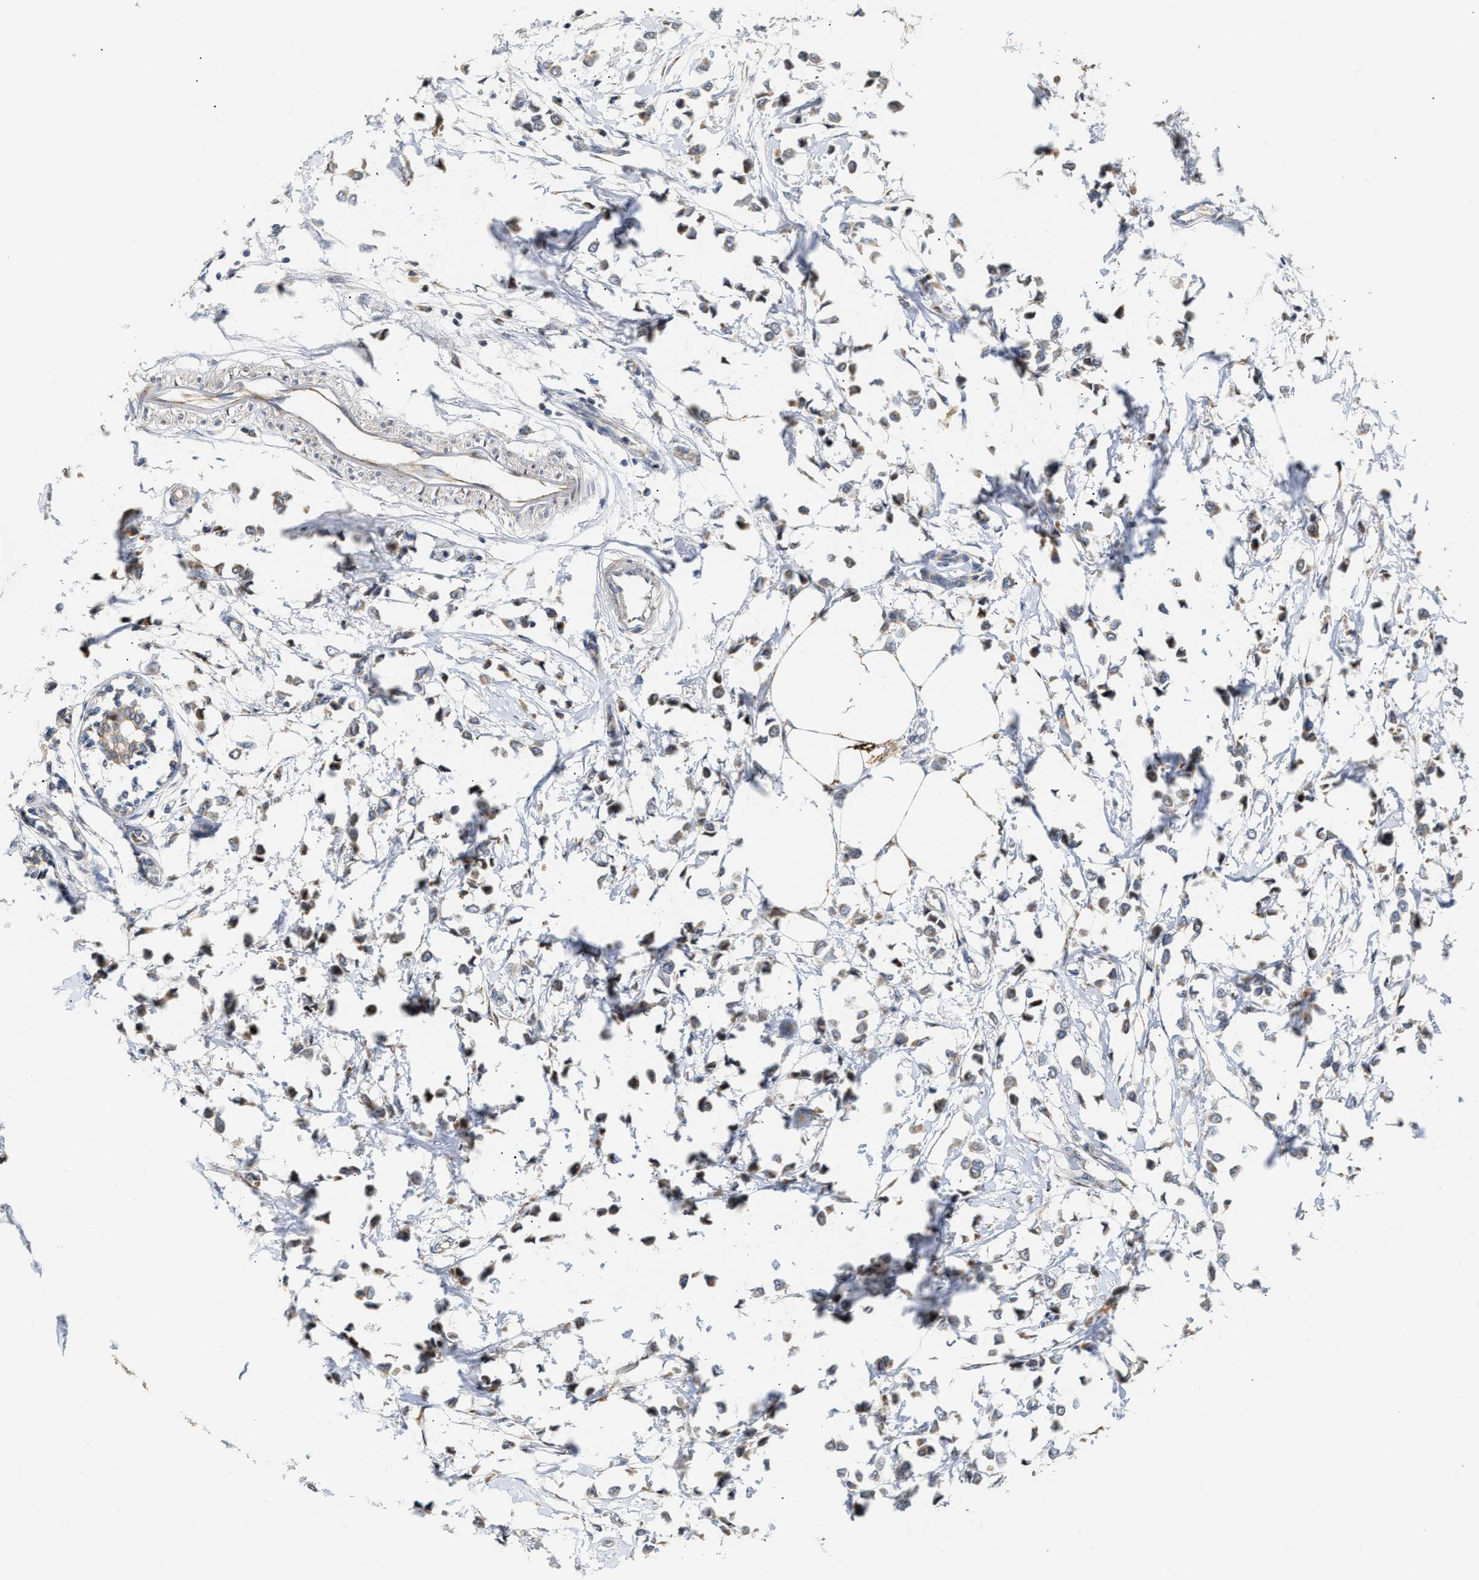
{"staining": {"intensity": "weak", "quantity": ">75%", "location": "cytoplasmic/membranous"}, "tissue": "breast cancer", "cell_type": "Tumor cells", "image_type": "cancer", "snomed": [{"axis": "morphology", "description": "Lobular carcinoma"}, {"axis": "topography", "description": "Breast"}], "caption": "Immunohistochemistry photomicrograph of neoplastic tissue: breast lobular carcinoma stained using IHC demonstrates low levels of weak protein expression localized specifically in the cytoplasmic/membranous of tumor cells, appearing as a cytoplasmic/membranous brown color.", "gene": "DEPTOR", "patient": {"sex": "female", "age": 51}}